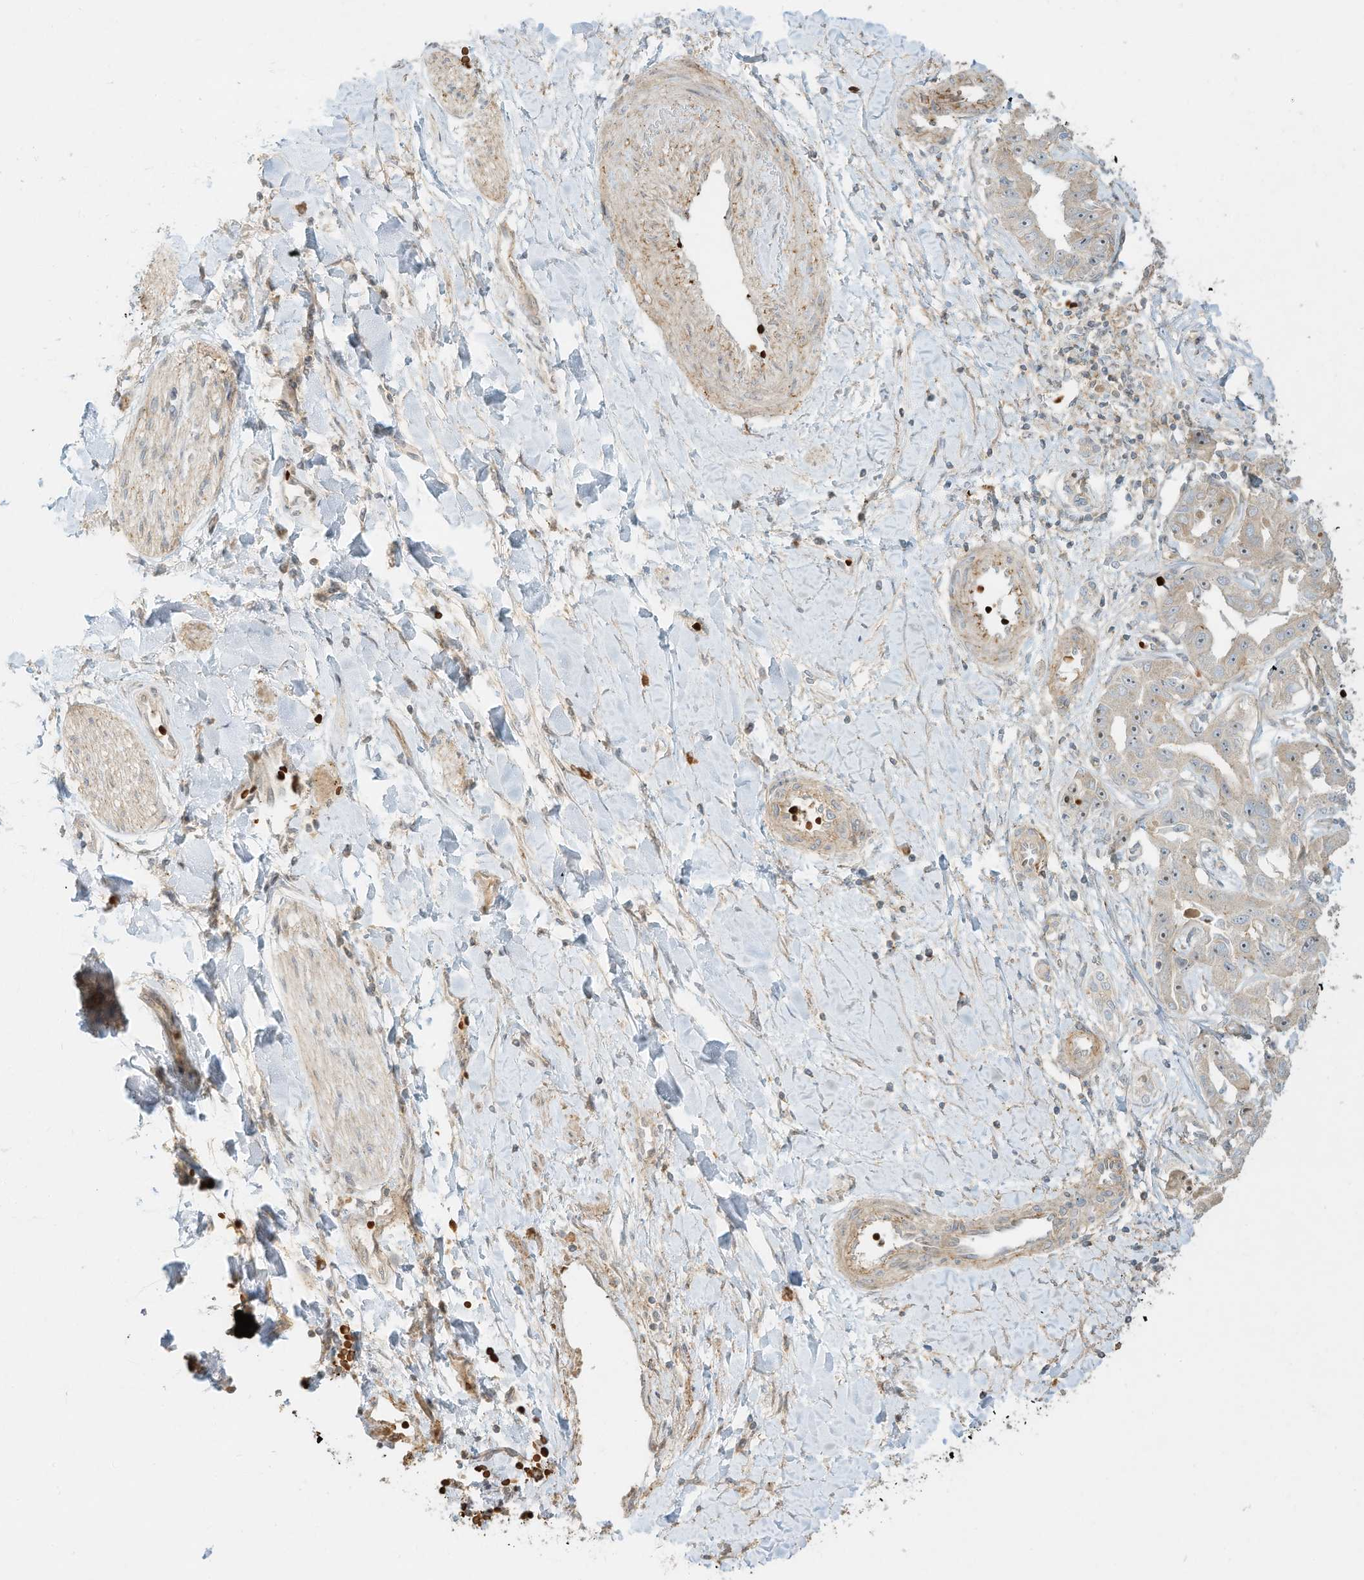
{"staining": {"intensity": "negative", "quantity": "none", "location": "none"}, "tissue": "liver cancer", "cell_type": "Tumor cells", "image_type": "cancer", "snomed": [{"axis": "morphology", "description": "Cholangiocarcinoma"}, {"axis": "topography", "description": "Liver"}], "caption": "DAB (3,3'-diaminobenzidine) immunohistochemical staining of human cholangiocarcinoma (liver) shows no significant staining in tumor cells.", "gene": "OFD1", "patient": {"sex": "male", "age": 59}}